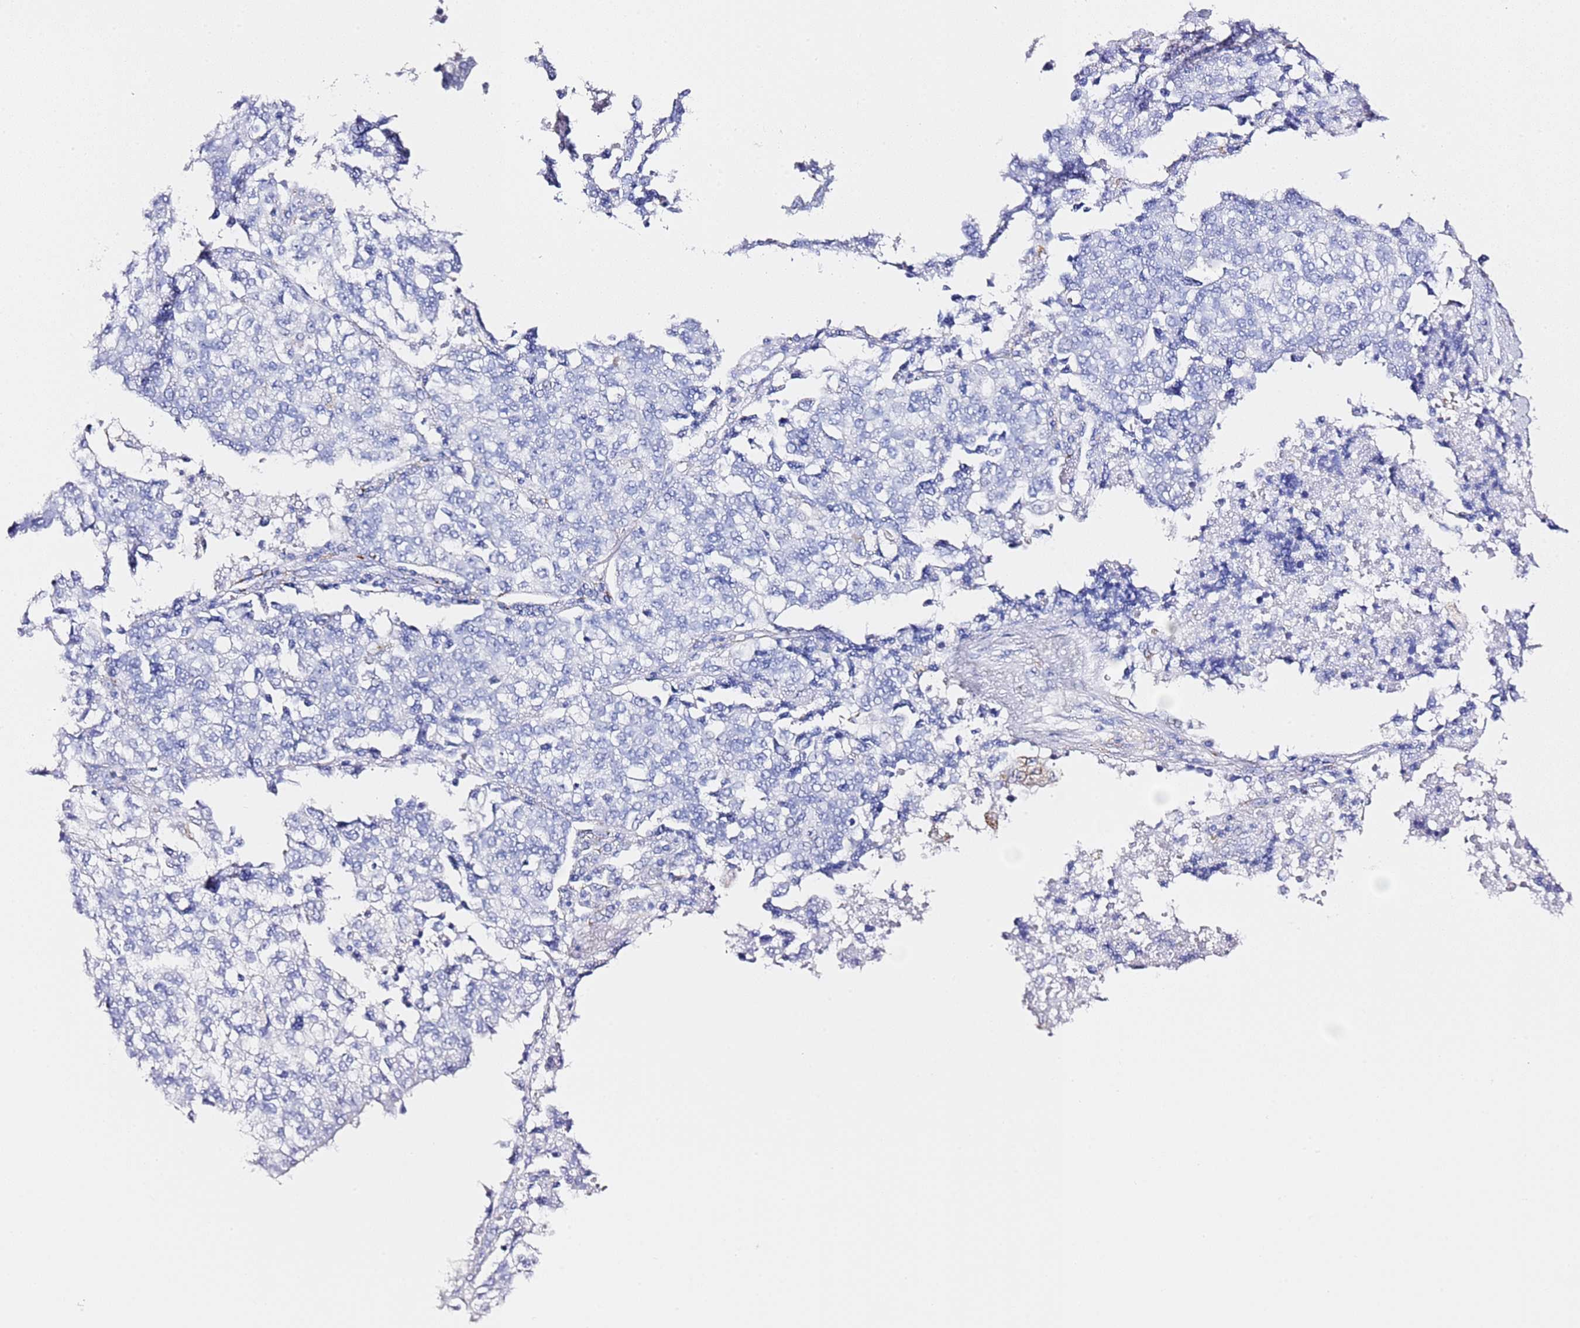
{"staining": {"intensity": "negative", "quantity": "none", "location": "none"}, "tissue": "lung cancer", "cell_type": "Tumor cells", "image_type": "cancer", "snomed": [{"axis": "morphology", "description": "Adenocarcinoma, NOS"}, {"axis": "topography", "description": "Lung"}], "caption": "A histopathology image of adenocarcinoma (lung) stained for a protein exhibits no brown staining in tumor cells.", "gene": "PTBP2", "patient": {"sex": "male", "age": 49}}